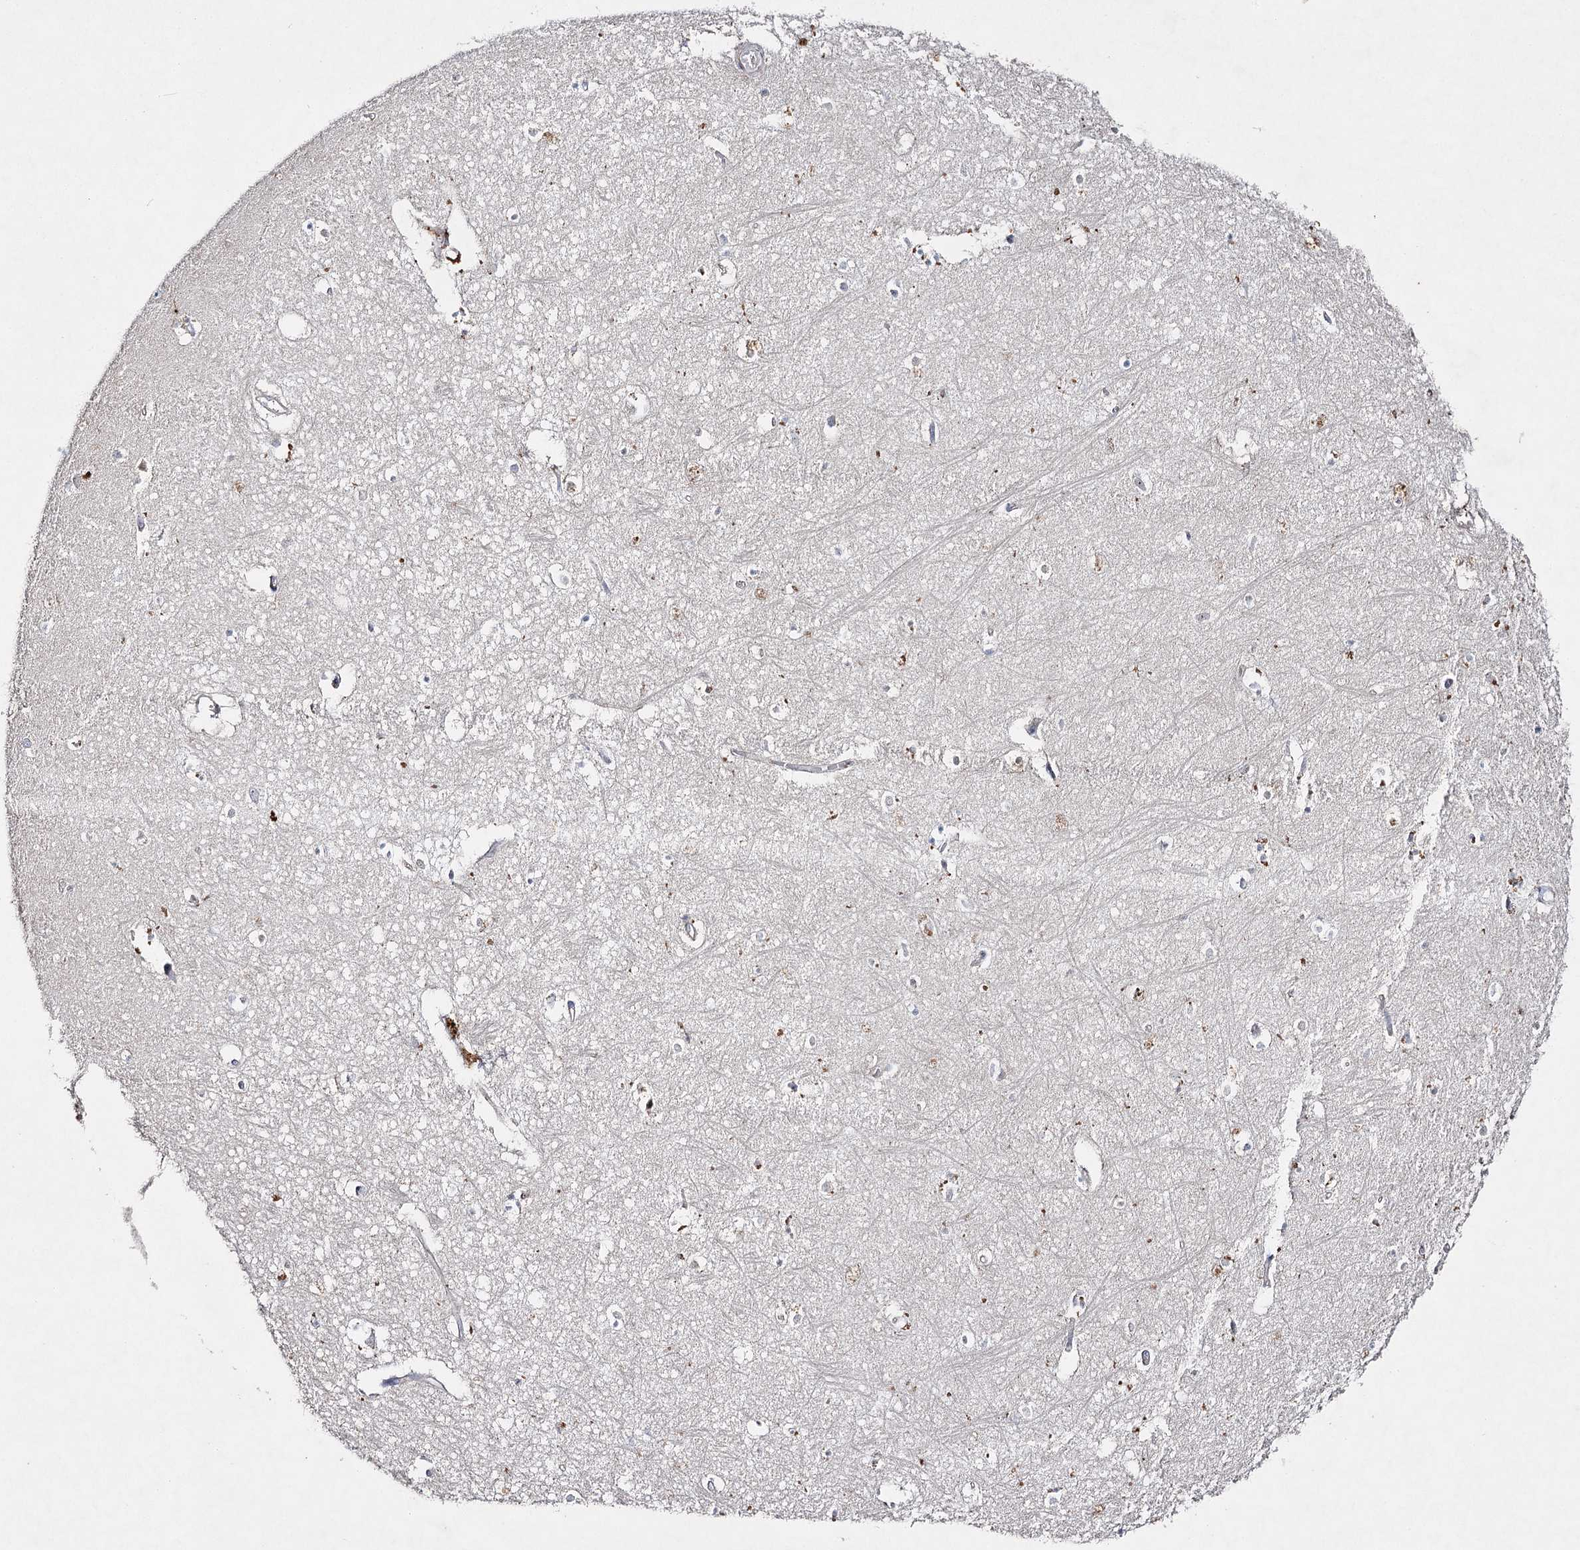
{"staining": {"intensity": "negative", "quantity": "none", "location": "none"}, "tissue": "hippocampus", "cell_type": "Glial cells", "image_type": "normal", "snomed": [{"axis": "morphology", "description": "Normal tissue, NOS"}, {"axis": "topography", "description": "Hippocampus"}], "caption": "An IHC image of benign hippocampus is shown. There is no staining in glial cells of hippocampus.", "gene": "IL1RAP", "patient": {"sex": "female", "age": 64}}